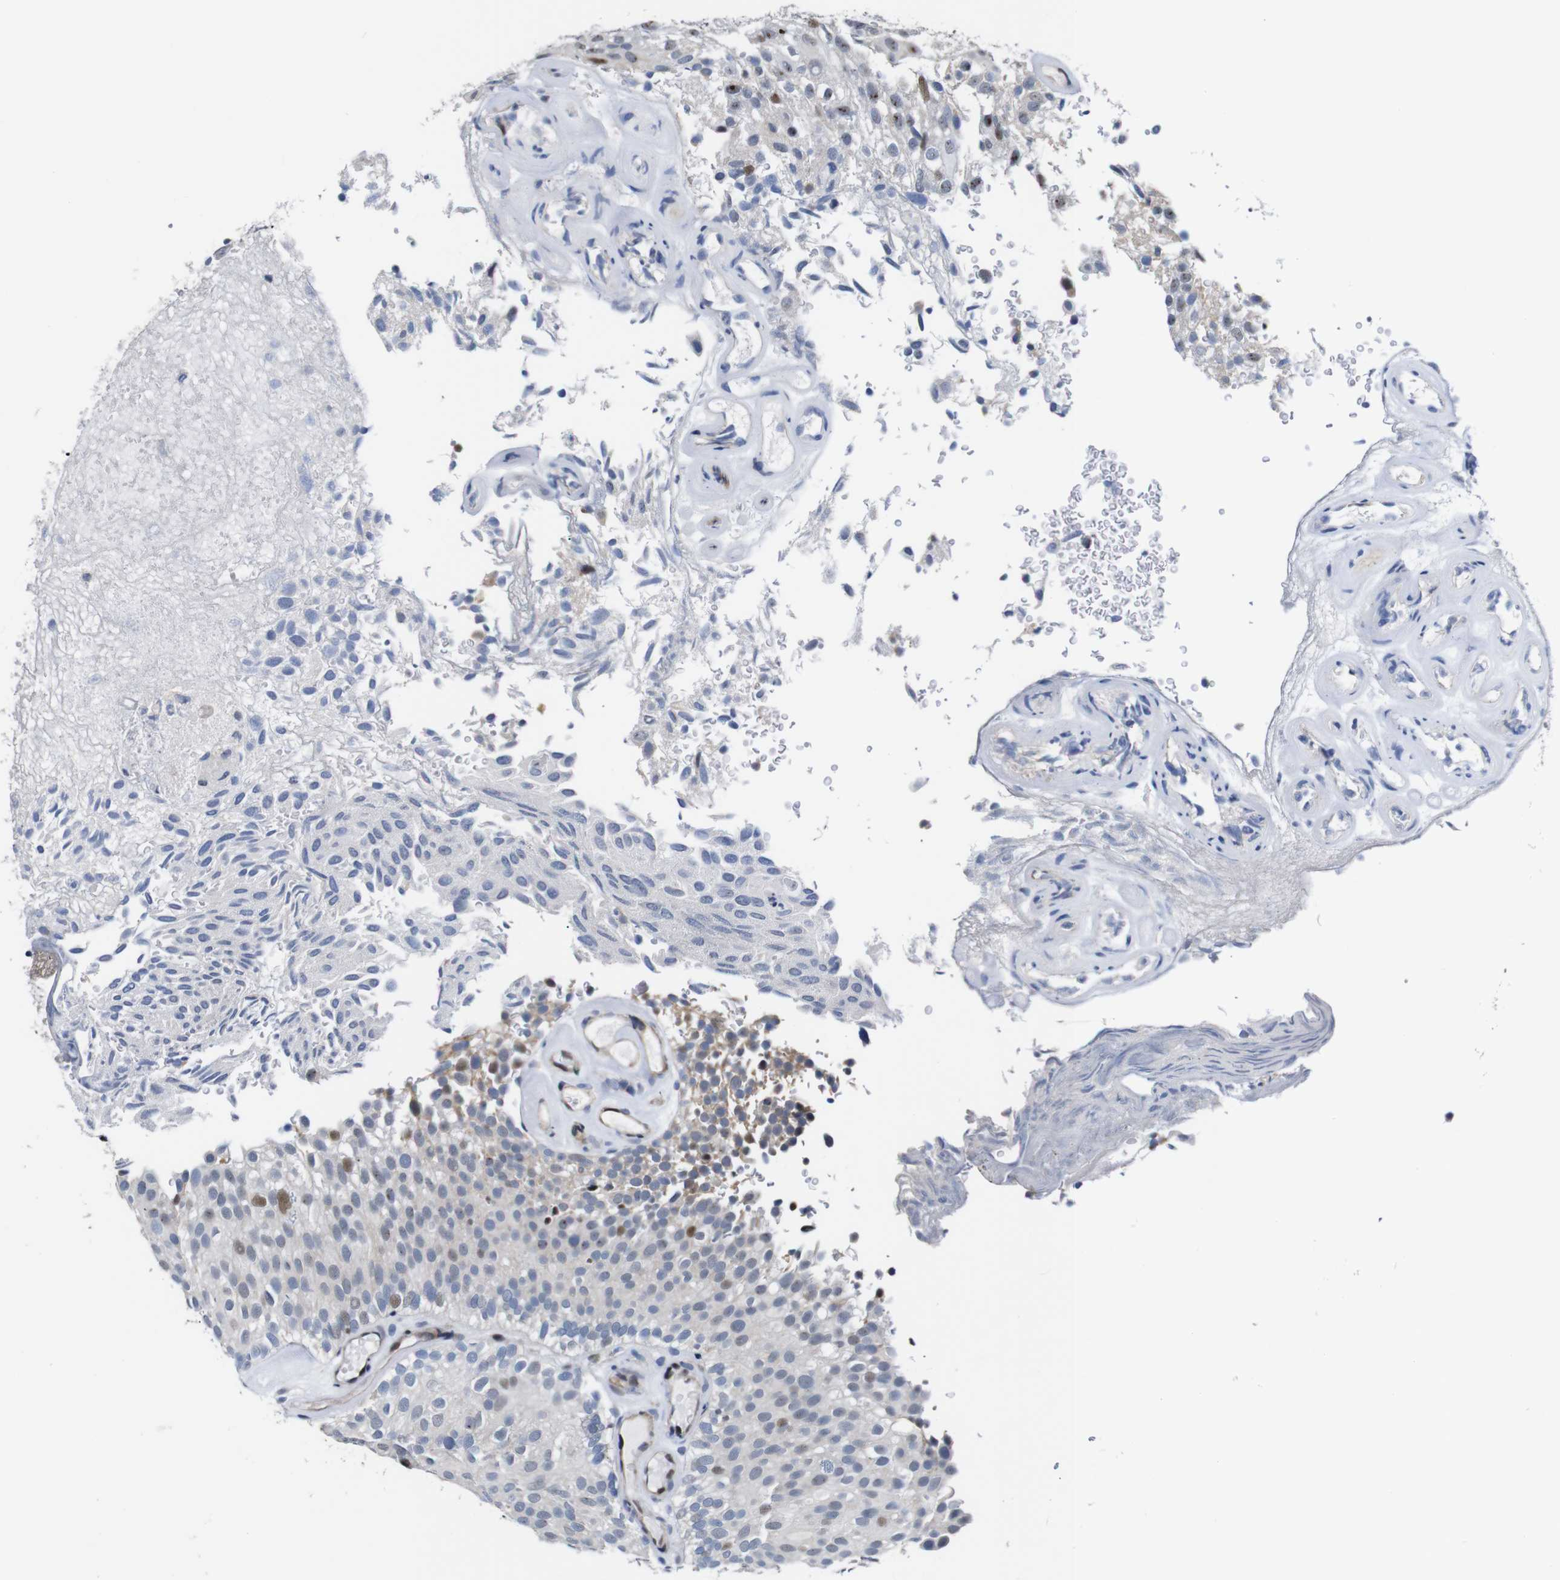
{"staining": {"intensity": "moderate", "quantity": "25%-75%", "location": "nuclear"}, "tissue": "urothelial cancer", "cell_type": "Tumor cells", "image_type": "cancer", "snomed": [{"axis": "morphology", "description": "Urothelial carcinoma, Low grade"}, {"axis": "topography", "description": "Urinary bladder"}], "caption": "DAB (3,3'-diaminobenzidine) immunohistochemical staining of urothelial carcinoma (low-grade) displays moderate nuclear protein positivity in approximately 25%-75% of tumor cells. (DAB (3,3'-diaminobenzidine) IHC, brown staining for protein, blue staining for nuclei).", "gene": "GATA6", "patient": {"sex": "male", "age": 78}}